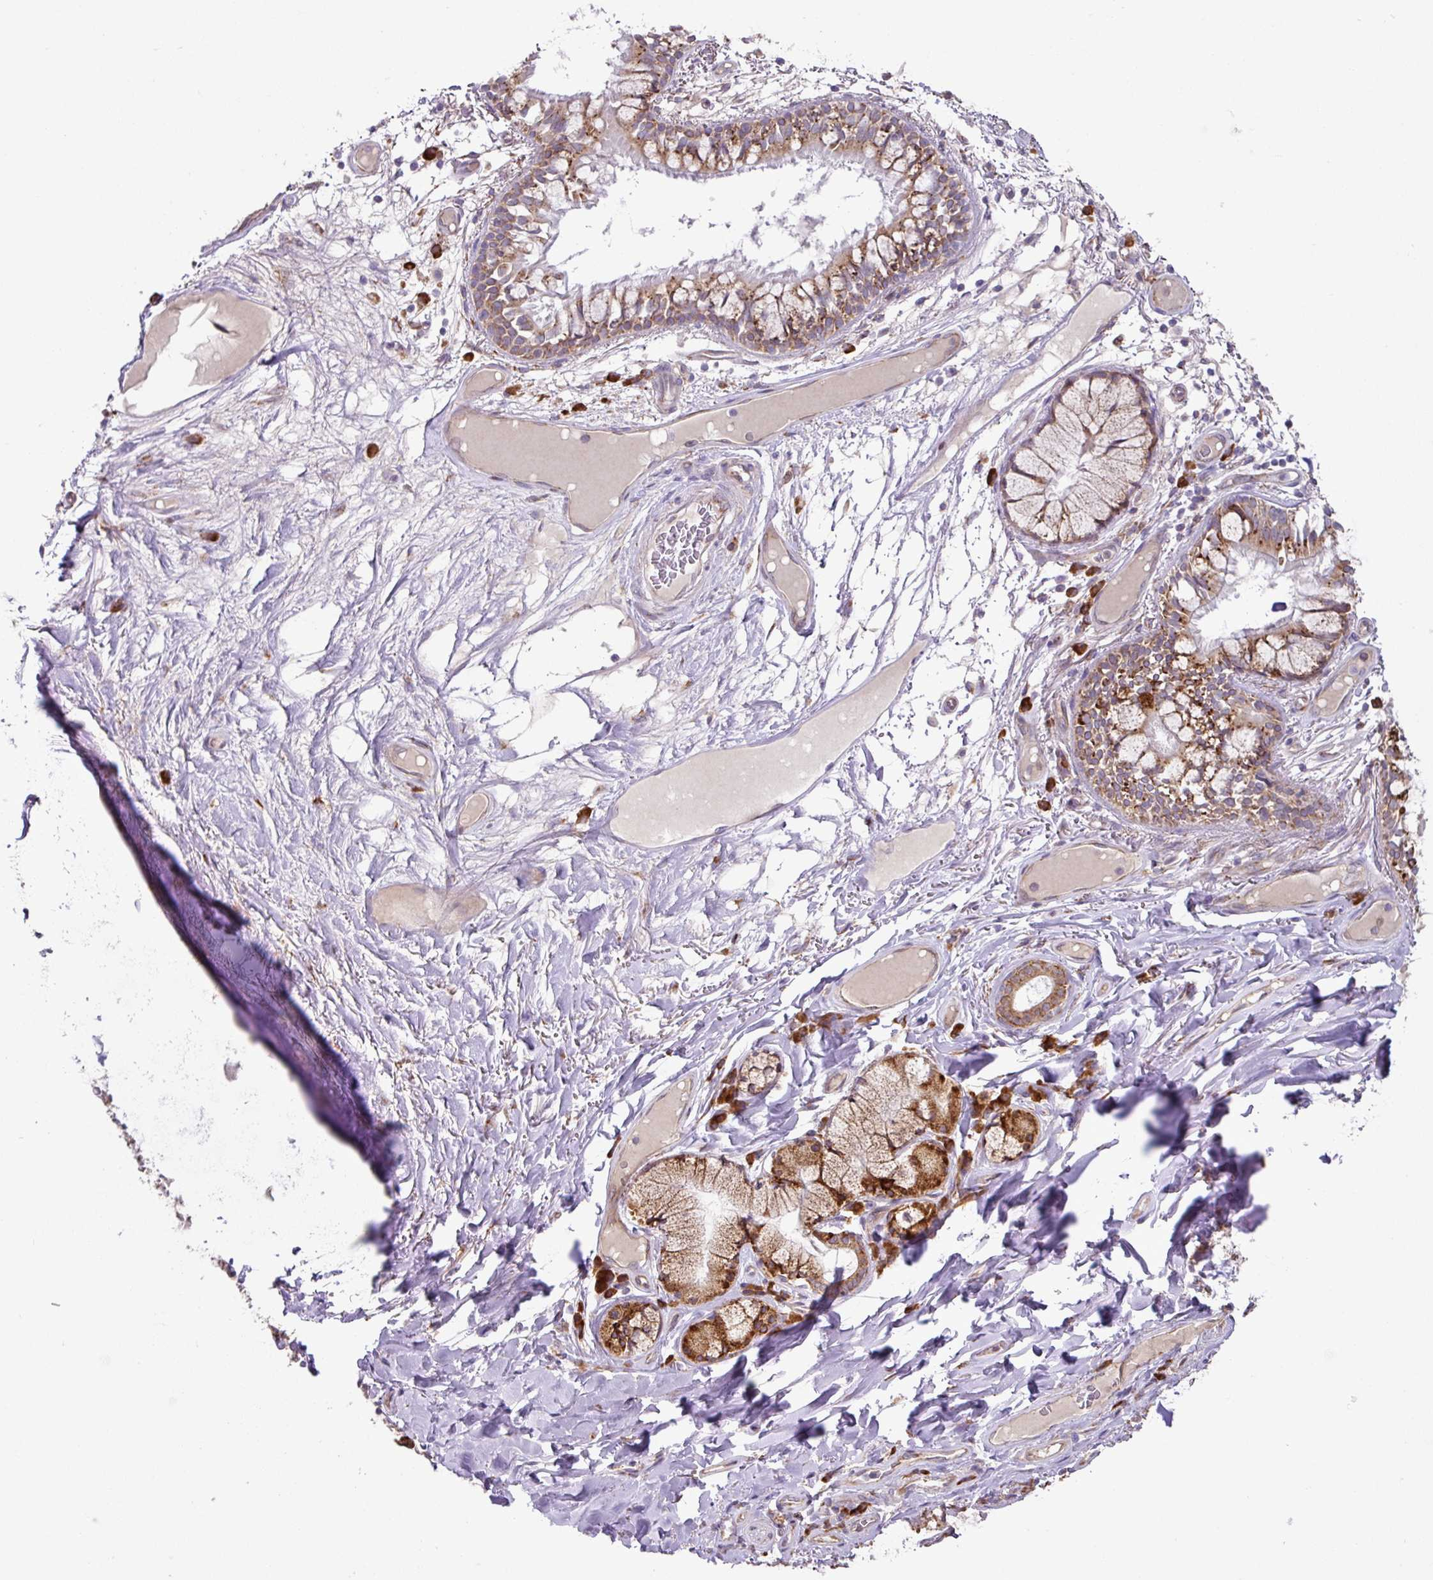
{"staining": {"intensity": "negative", "quantity": "none", "location": "none"}, "tissue": "adipose tissue", "cell_type": "Adipocytes", "image_type": "normal", "snomed": [{"axis": "morphology", "description": "Normal tissue, NOS"}, {"axis": "topography", "description": "Bronchus"}], "caption": "The image reveals no significant positivity in adipocytes of adipose tissue.", "gene": "SLC39A7", "patient": {"sex": "male", "age": 70}}